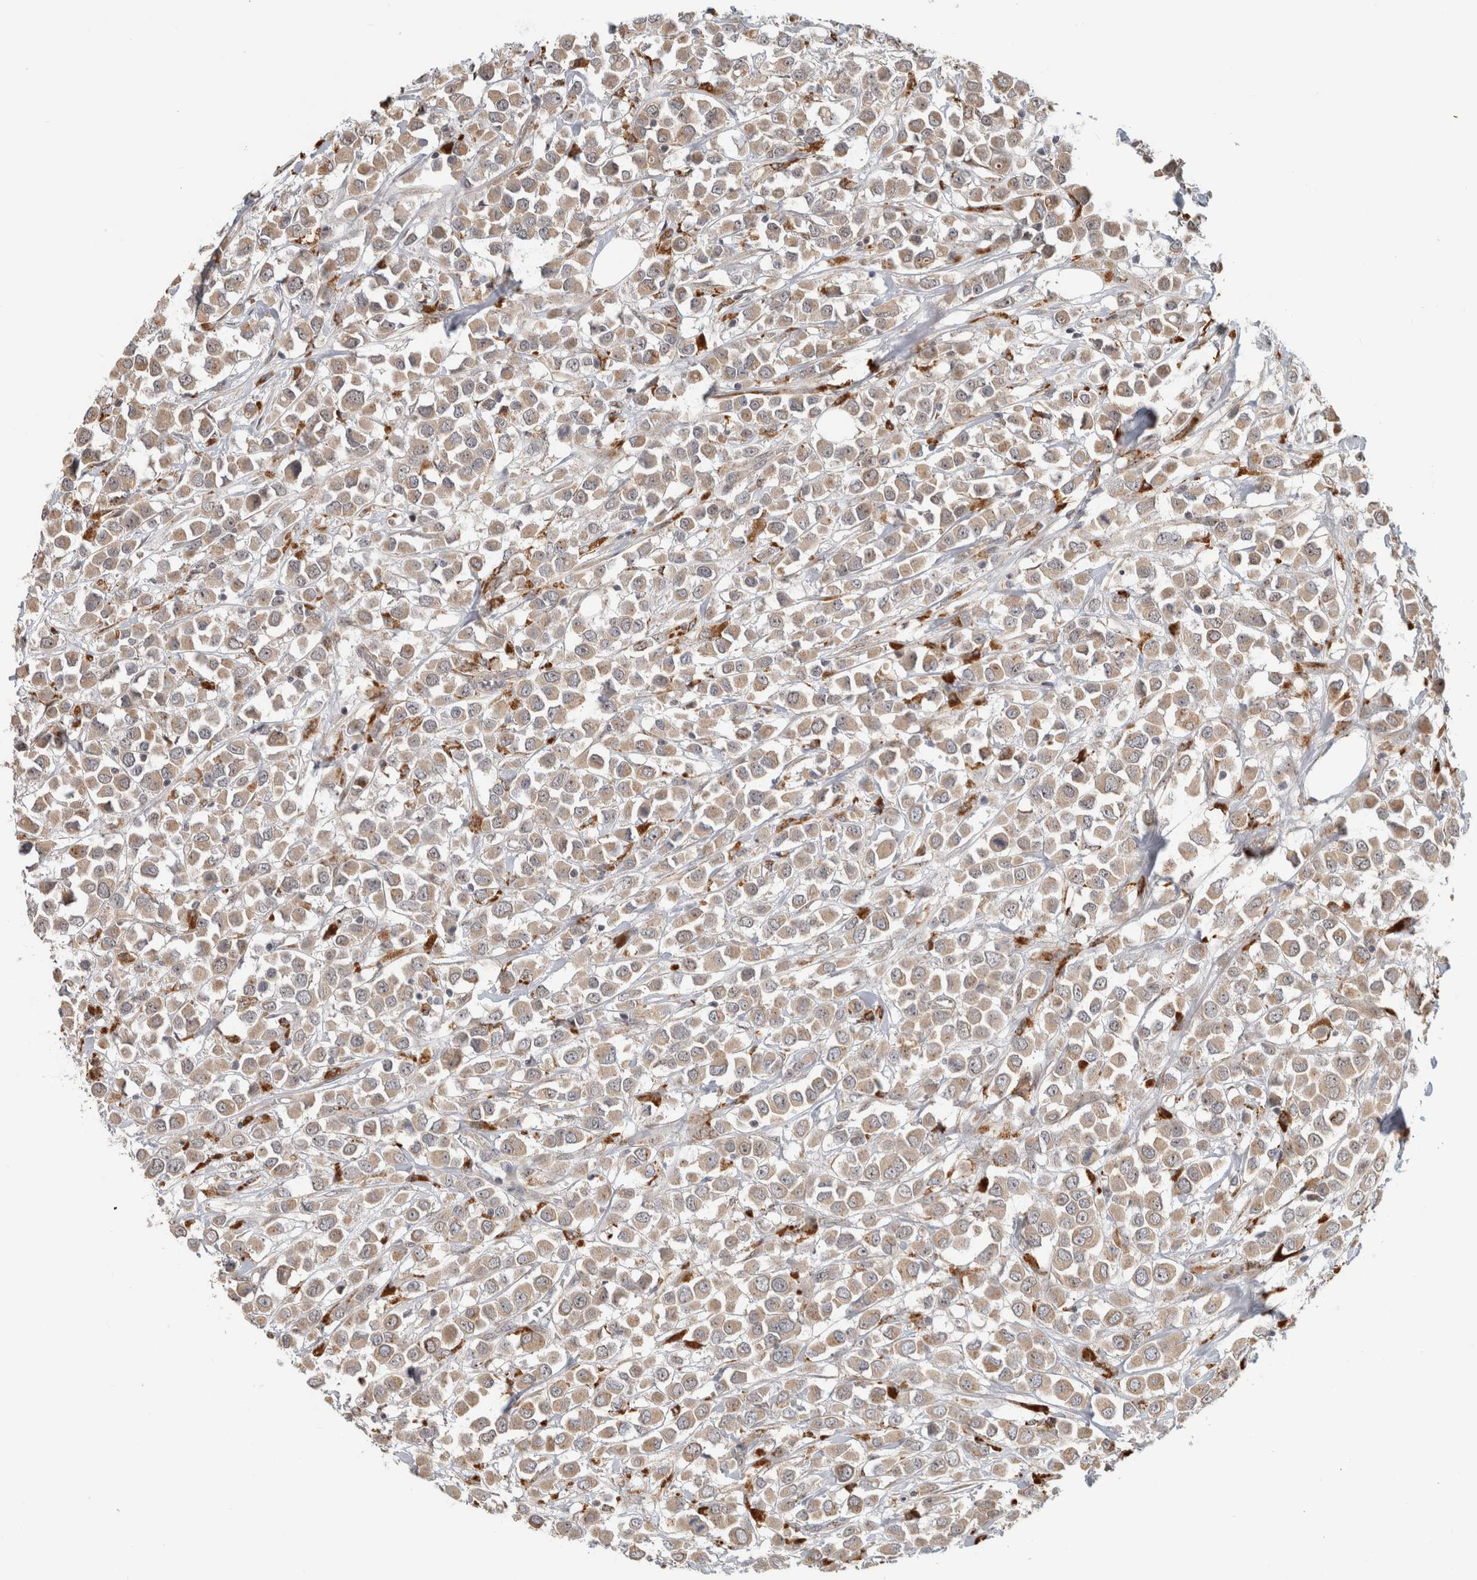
{"staining": {"intensity": "weak", "quantity": ">75%", "location": "cytoplasmic/membranous"}, "tissue": "breast cancer", "cell_type": "Tumor cells", "image_type": "cancer", "snomed": [{"axis": "morphology", "description": "Duct carcinoma"}, {"axis": "topography", "description": "Breast"}], "caption": "The image reveals immunohistochemical staining of breast cancer. There is weak cytoplasmic/membranous staining is appreciated in approximately >75% of tumor cells.", "gene": "NAB2", "patient": {"sex": "female", "age": 61}}